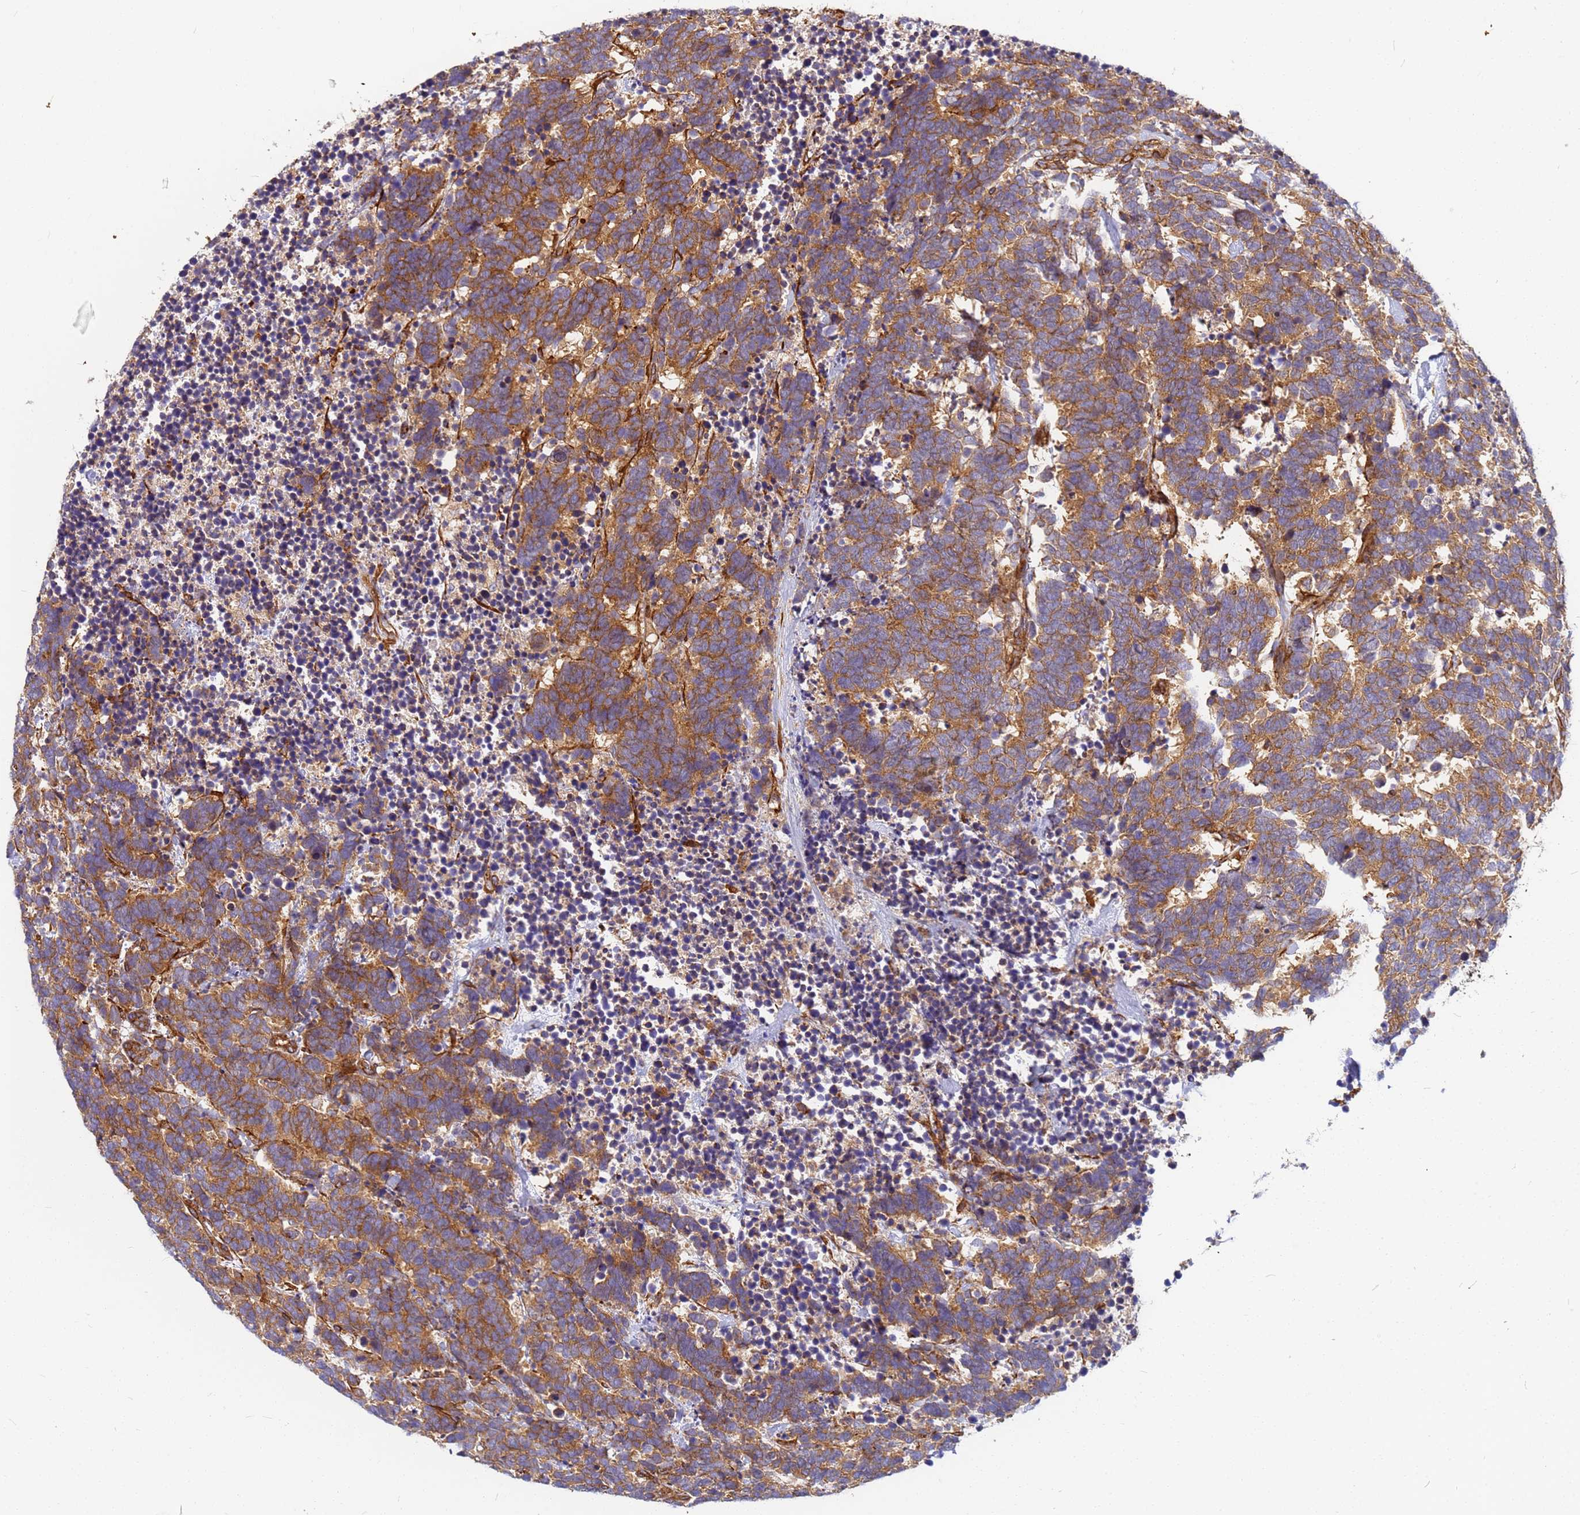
{"staining": {"intensity": "moderate", "quantity": ">75%", "location": "cytoplasmic/membranous"}, "tissue": "carcinoid", "cell_type": "Tumor cells", "image_type": "cancer", "snomed": [{"axis": "morphology", "description": "Carcinoma, NOS"}, {"axis": "morphology", "description": "Carcinoid, malignant, NOS"}, {"axis": "topography", "description": "Urinary bladder"}], "caption": "Carcinoid stained with a protein marker shows moderate staining in tumor cells.", "gene": "C2CD5", "patient": {"sex": "male", "age": 57}}